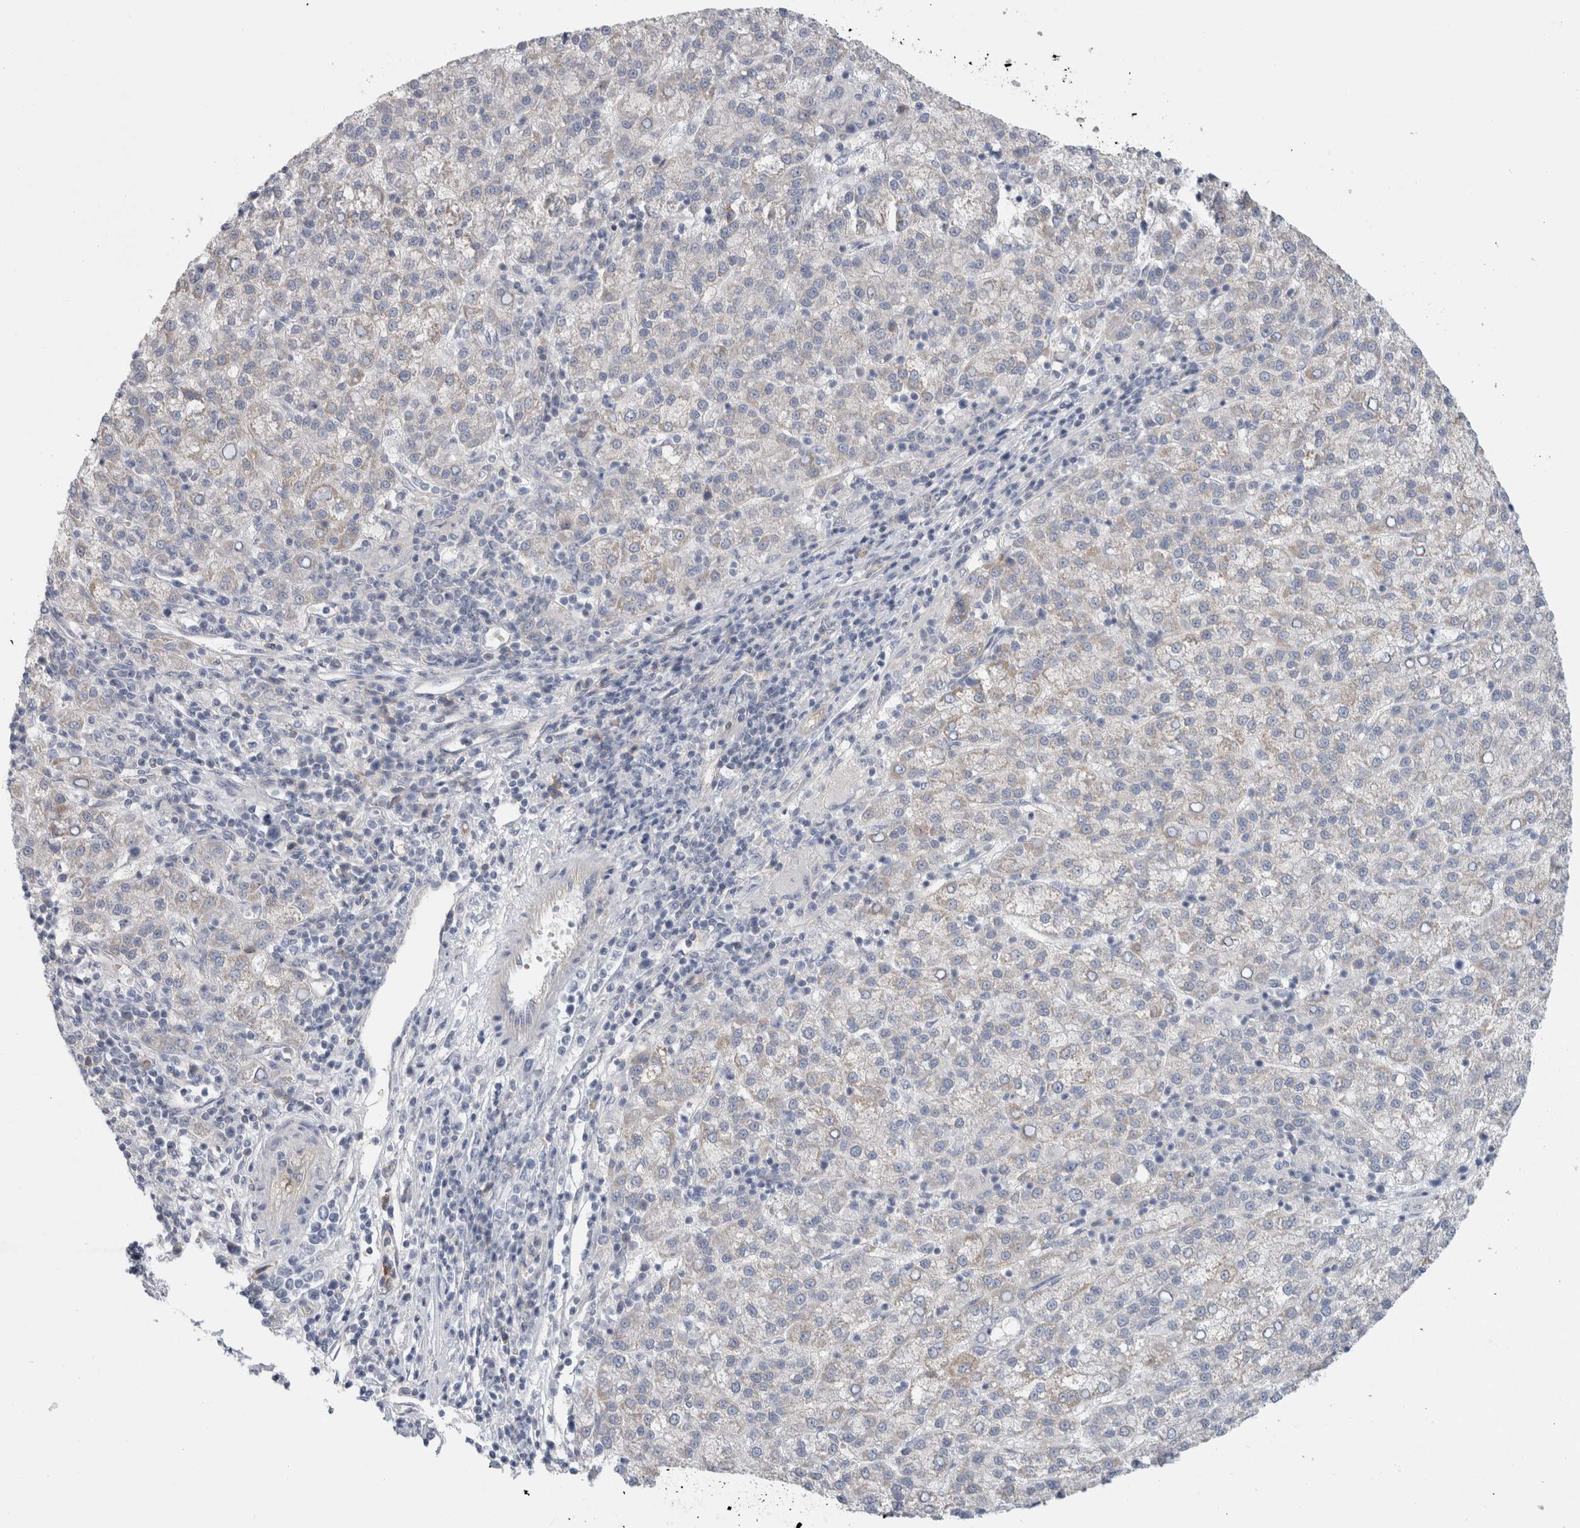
{"staining": {"intensity": "negative", "quantity": "none", "location": "none"}, "tissue": "liver cancer", "cell_type": "Tumor cells", "image_type": "cancer", "snomed": [{"axis": "morphology", "description": "Carcinoma, Hepatocellular, NOS"}, {"axis": "topography", "description": "Liver"}], "caption": "Immunohistochemical staining of liver hepatocellular carcinoma exhibits no significant expression in tumor cells. (DAB (3,3'-diaminobenzidine) IHC visualized using brightfield microscopy, high magnification).", "gene": "CD55", "patient": {"sex": "female", "age": 58}}